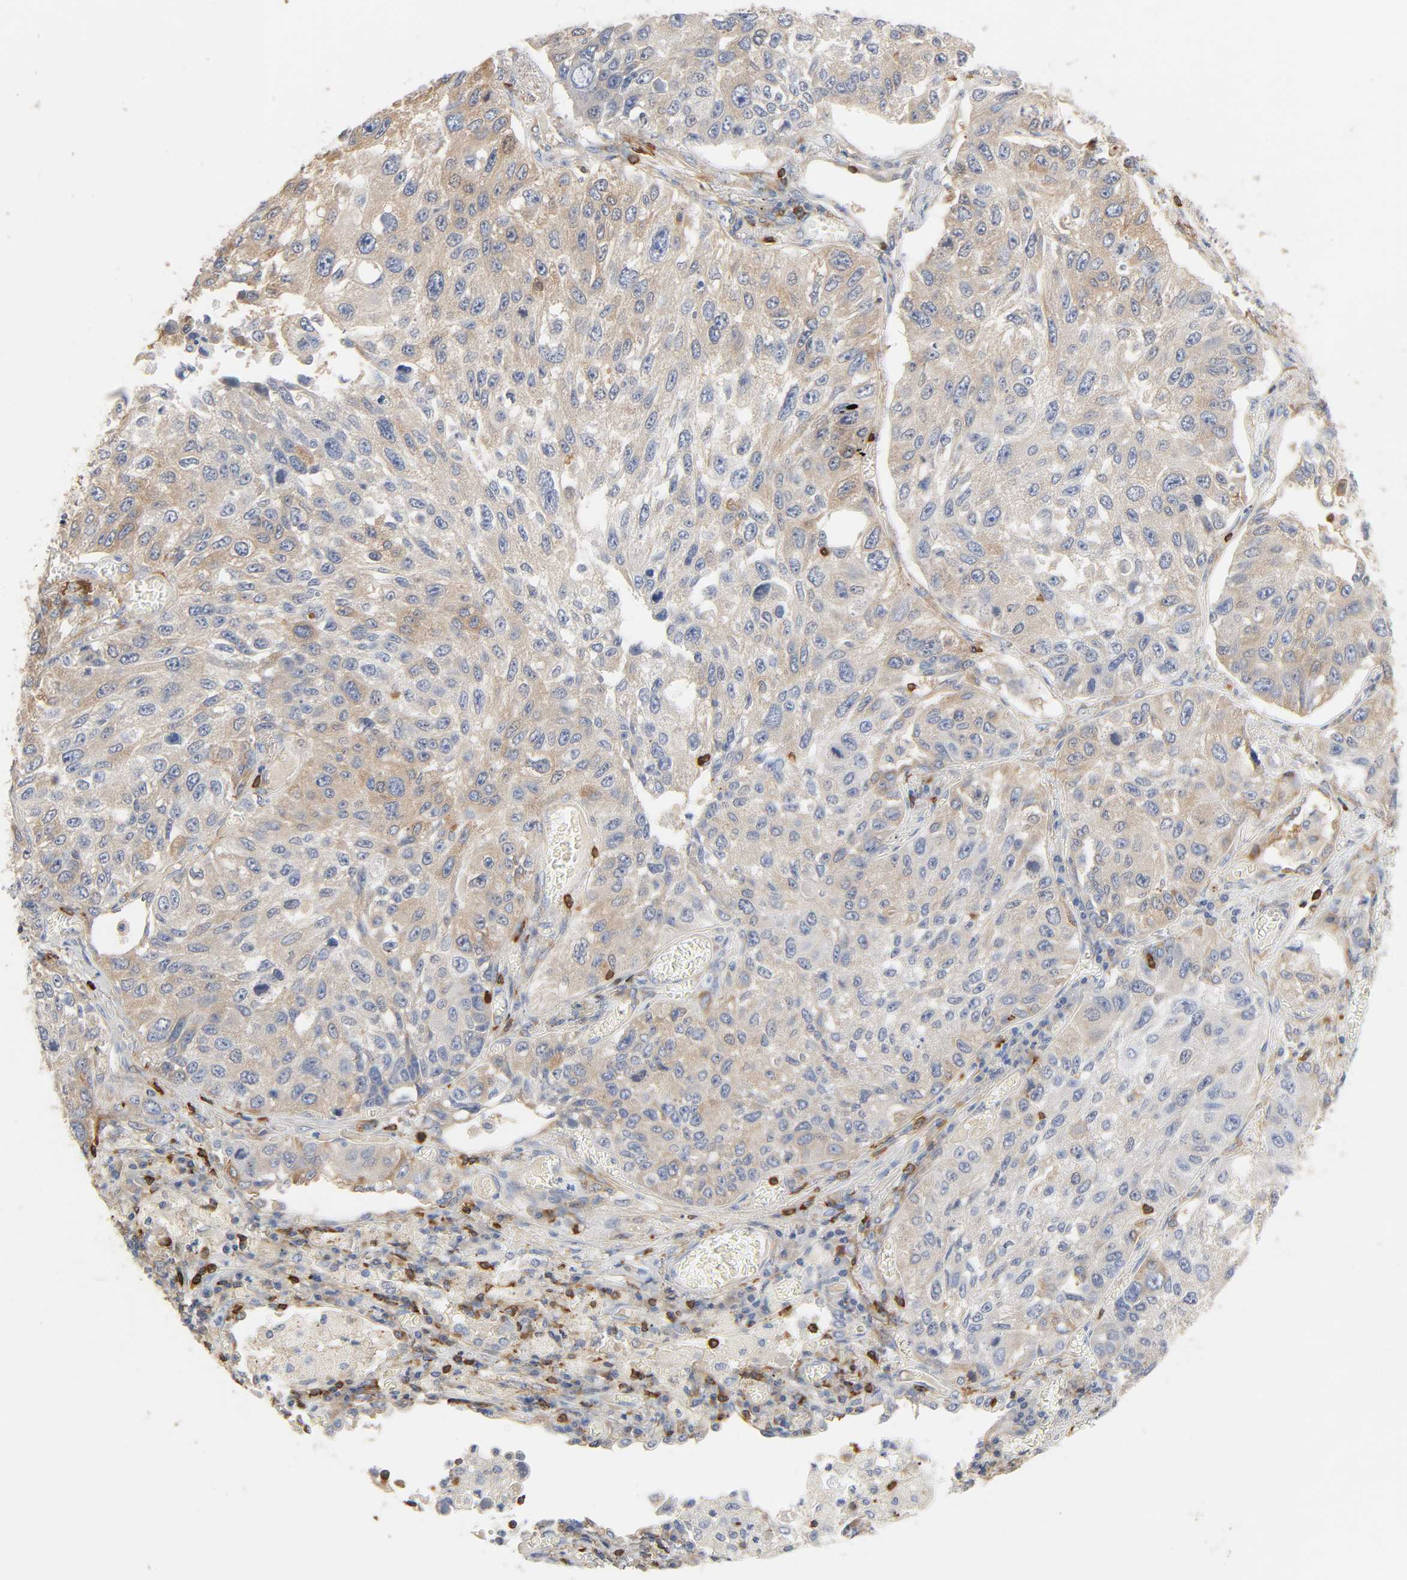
{"staining": {"intensity": "moderate", "quantity": ">75%", "location": "cytoplasmic/membranous"}, "tissue": "lung cancer", "cell_type": "Tumor cells", "image_type": "cancer", "snomed": [{"axis": "morphology", "description": "Squamous cell carcinoma, NOS"}, {"axis": "topography", "description": "Lung"}], "caption": "Human lung cancer stained with a protein marker displays moderate staining in tumor cells.", "gene": "BIN1", "patient": {"sex": "male", "age": 71}}